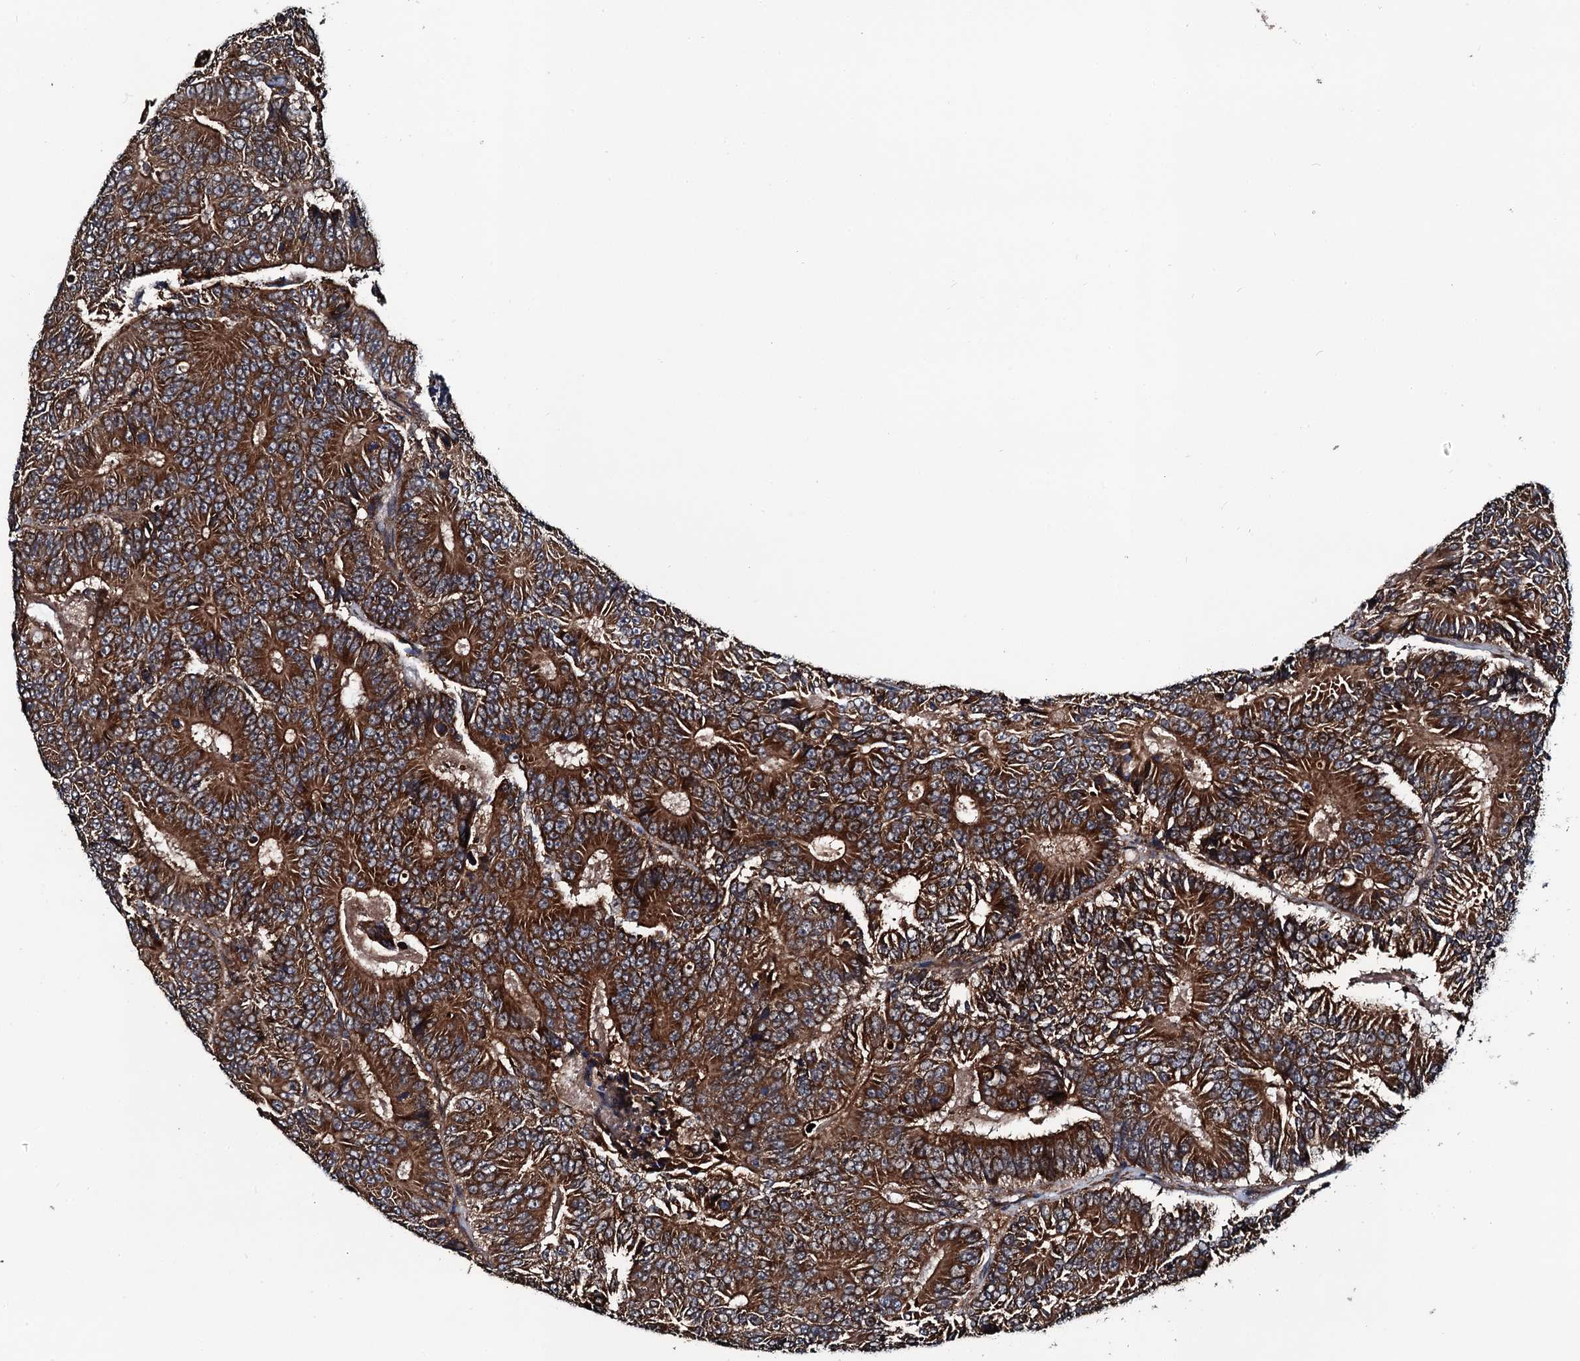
{"staining": {"intensity": "strong", "quantity": ">75%", "location": "cytoplasmic/membranous"}, "tissue": "colorectal cancer", "cell_type": "Tumor cells", "image_type": "cancer", "snomed": [{"axis": "morphology", "description": "Adenocarcinoma, NOS"}, {"axis": "topography", "description": "Colon"}], "caption": "Human colorectal cancer stained with a brown dye exhibits strong cytoplasmic/membranous positive positivity in about >75% of tumor cells.", "gene": "NEK1", "patient": {"sex": "male", "age": 83}}